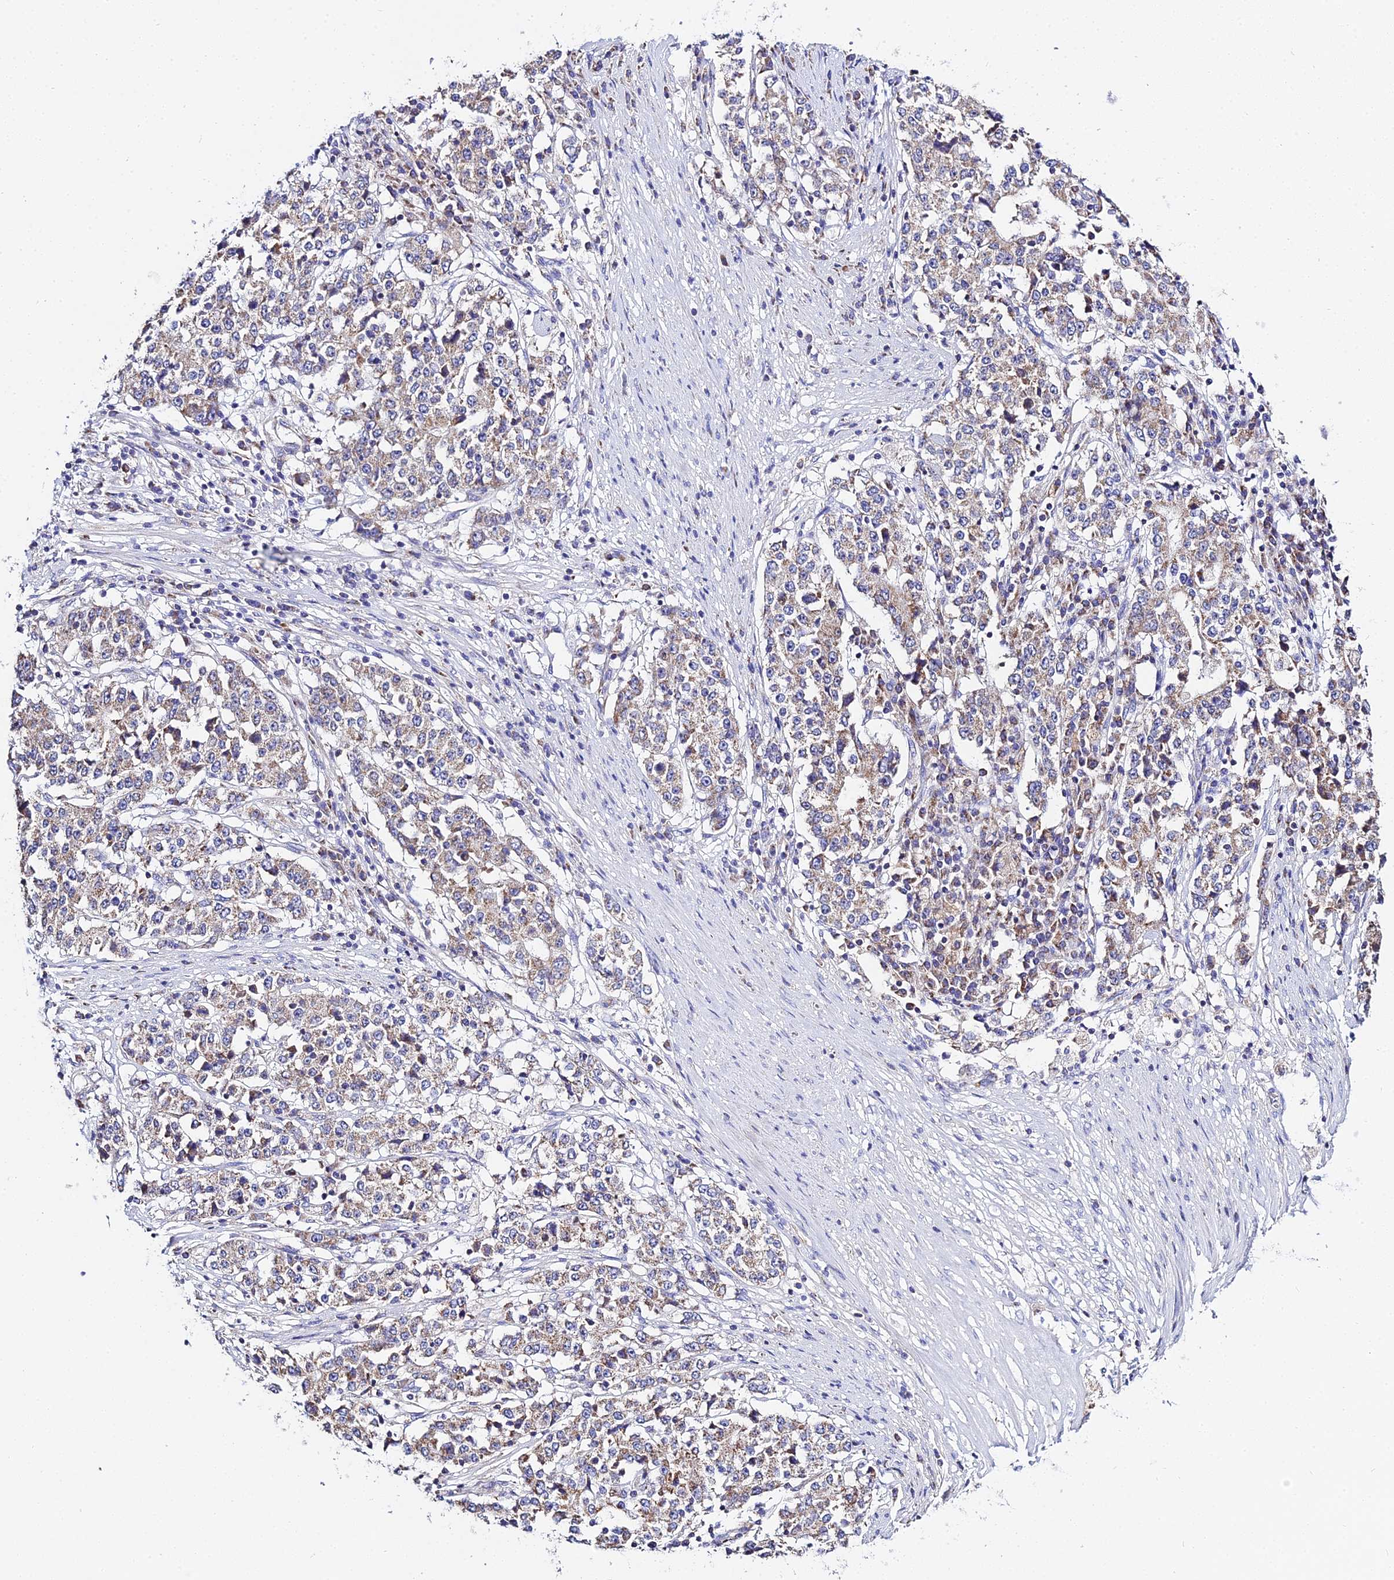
{"staining": {"intensity": "weak", "quantity": ">75%", "location": "cytoplasmic/membranous"}, "tissue": "stomach cancer", "cell_type": "Tumor cells", "image_type": "cancer", "snomed": [{"axis": "morphology", "description": "Adenocarcinoma, NOS"}, {"axis": "topography", "description": "Stomach"}], "caption": "Protein staining demonstrates weak cytoplasmic/membranous staining in about >75% of tumor cells in adenocarcinoma (stomach).", "gene": "TYW5", "patient": {"sex": "male", "age": 59}}